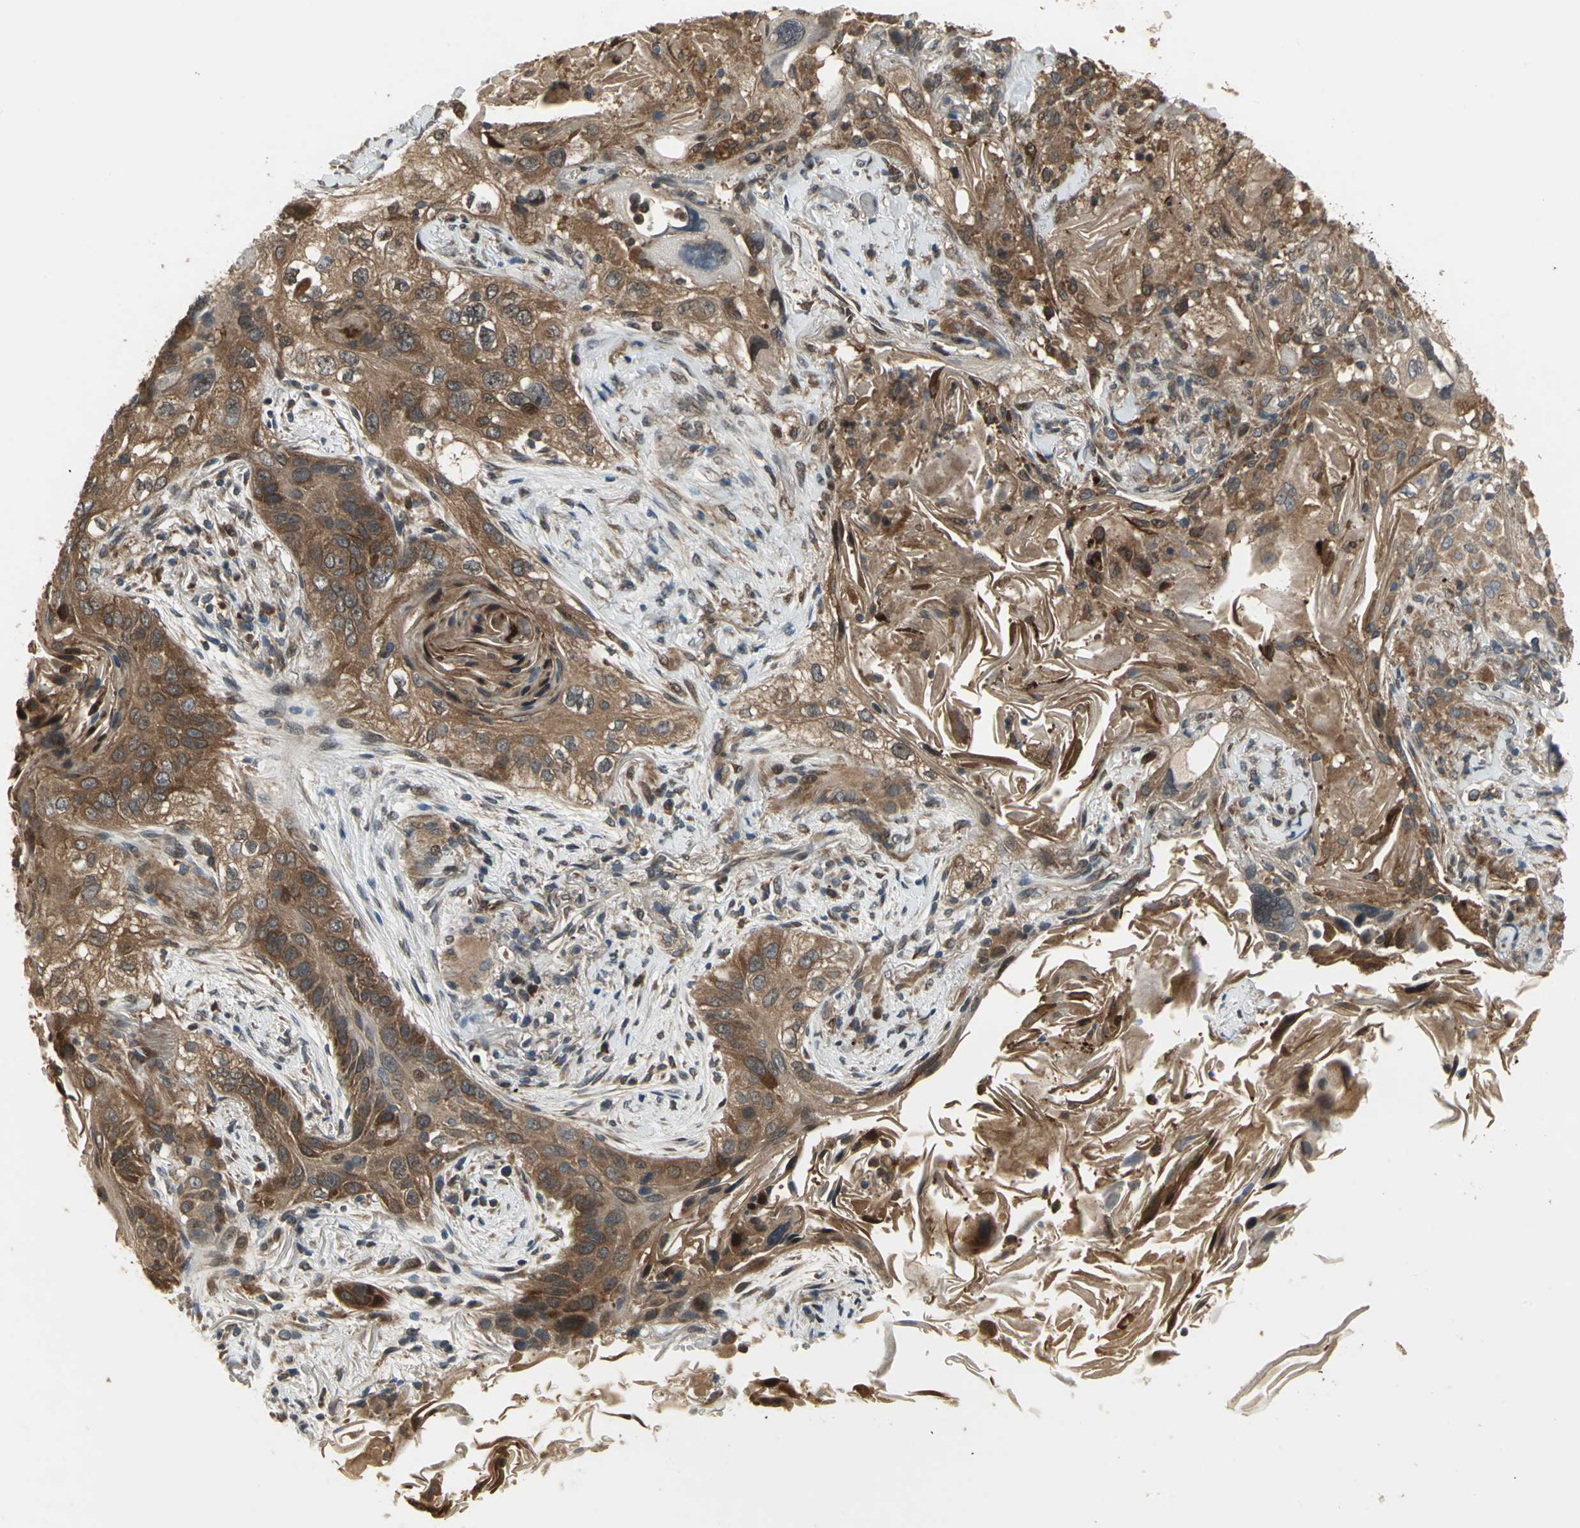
{"staining": {"intensity": "strong", "quantity": ">75%", "location": "cytoplasmic/membranous"}, "tissue": "lung cancer", "cell_type": "Tumor cells", "image_type": "cancer", "snomed": [{"axis": "morphology", "description": "Squamous cell carcinoma, NOS"}, {"axis": "topography", "description": "Lung"}], "caption": "Squamous cell carcinoma (lung) stained with immunohistochemistry (IHC) reveals strong cytoplasmic/membranous positivity in approximately >75% of tumor cells.", "gene": "AMT", "patient": {"sex": "female", "age": 67}}